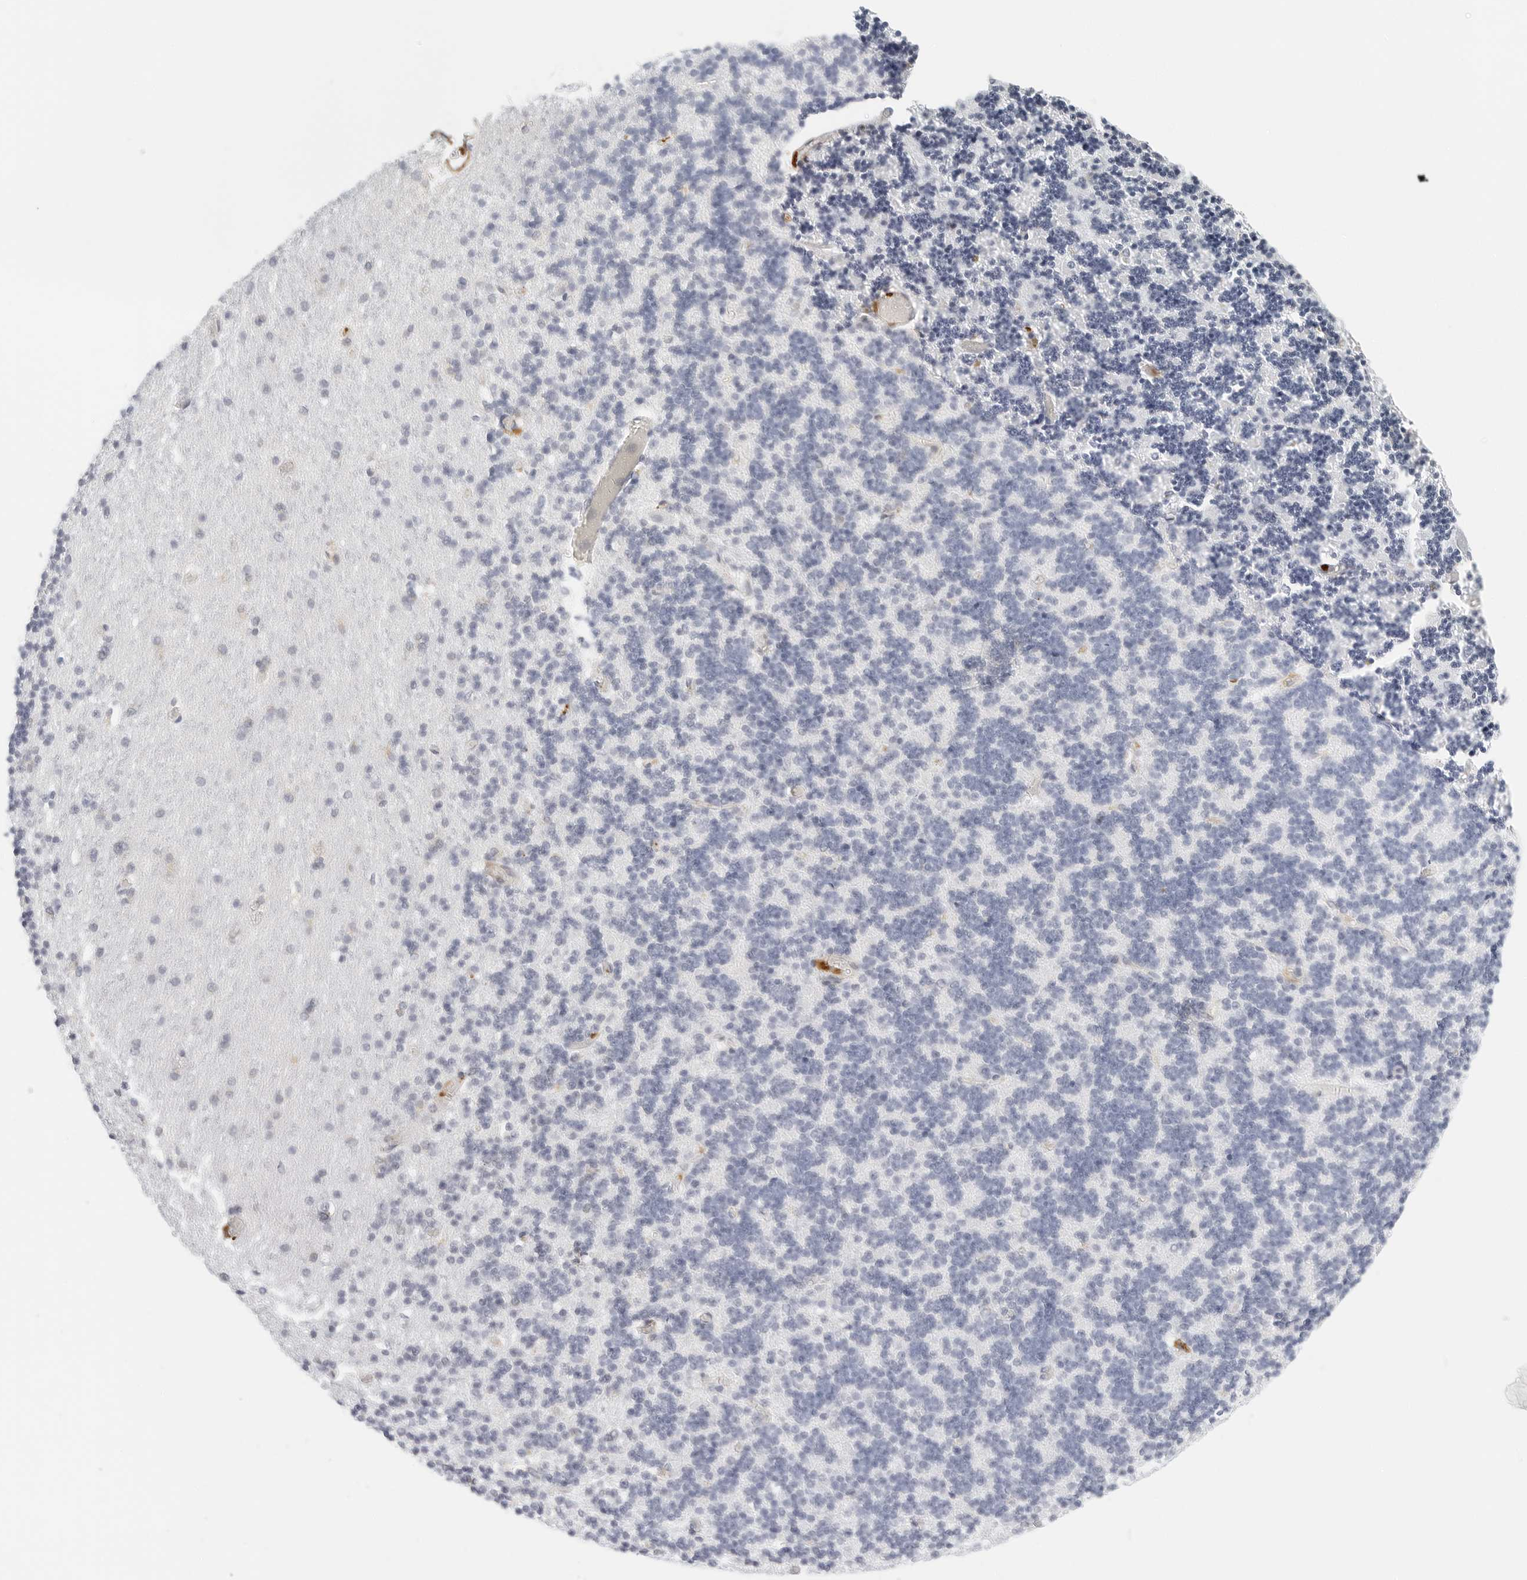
{"staining": {"intensity": "negative", "quantity": "none", "location": "none"}, "tissue": "cerebellum", "cell_type": "Cells in granular layer", "image_type": "normal", "snomed": [{"axis": "morphology", "description": "Normal tissue, NOS"}, {"axis": "topography", "description": "Cerebellum"}], "caption": "DAB (3,3'-diaminobenzidine) immunohistochemical staining of normal human cerebellum displays no significant staining in cells in granular layer. (Stains: DAB IHC with hematoxylin counter stain, Microscopy: brightfield microscopy at high magnification).", "gene": "PKDCC", "patient": {"sex": "male", "age": 37}}